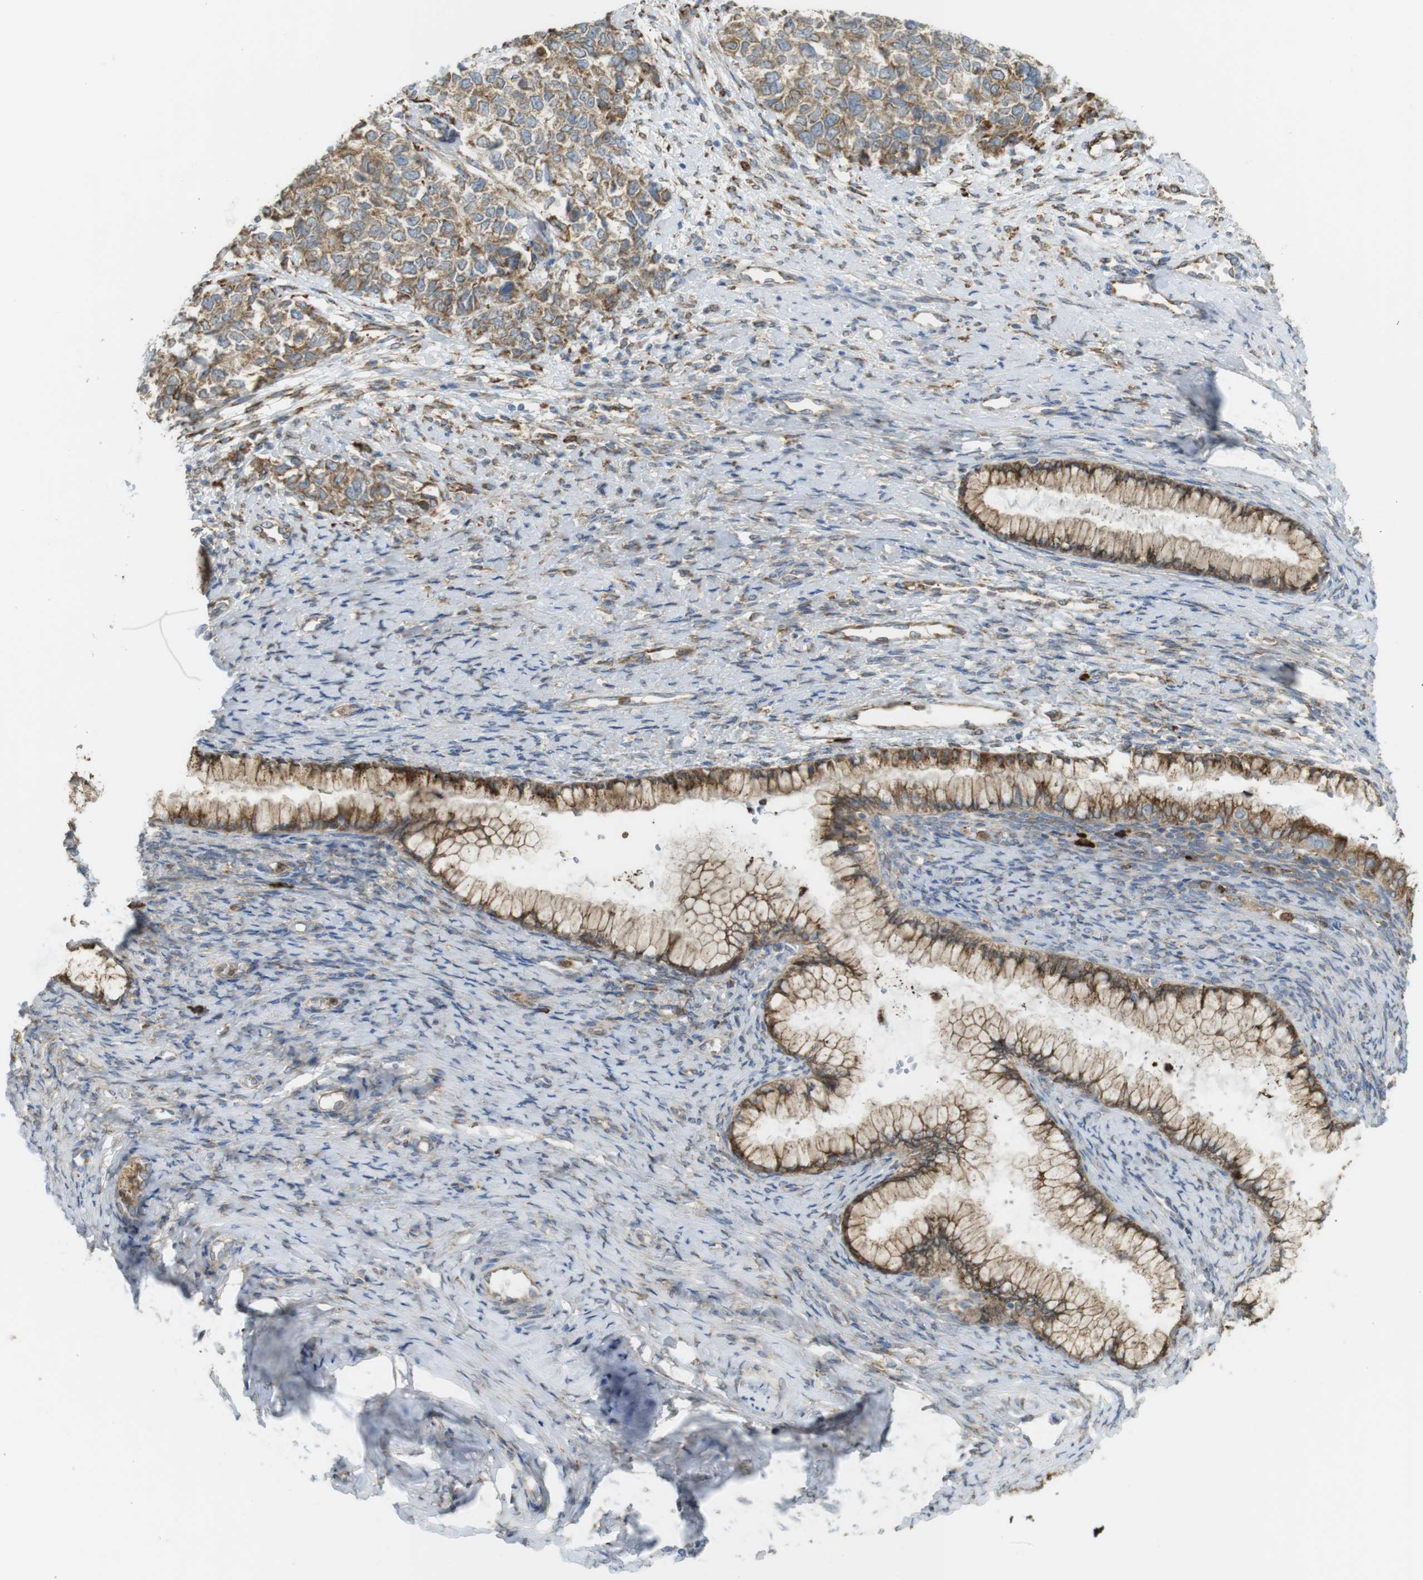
{"staining": {"intensity": "moderate", "quantity": ">75%", "location": "cytoplasmic/membranous"}, "tissue": "cervical cancer", "cell_type": "Tumor cells", "image_type": "cancer", "snomed": [{"axis": "morphology", "description": "Squamous cell carcinoma, NOS"}, {"axis": "topography", "description": "Cervix"}], "caption": "Immunohistochemistry of human squamous cell carcinoma (cervical) reveals medium levels of moderate cytoplasmic/membranous staining in approximately >75% of tumor cells. (DAB IHC with brightfield microscopy, high magnification).", "gene": "MBOAT2", "patient": {"sex": "female", "age": 63}}